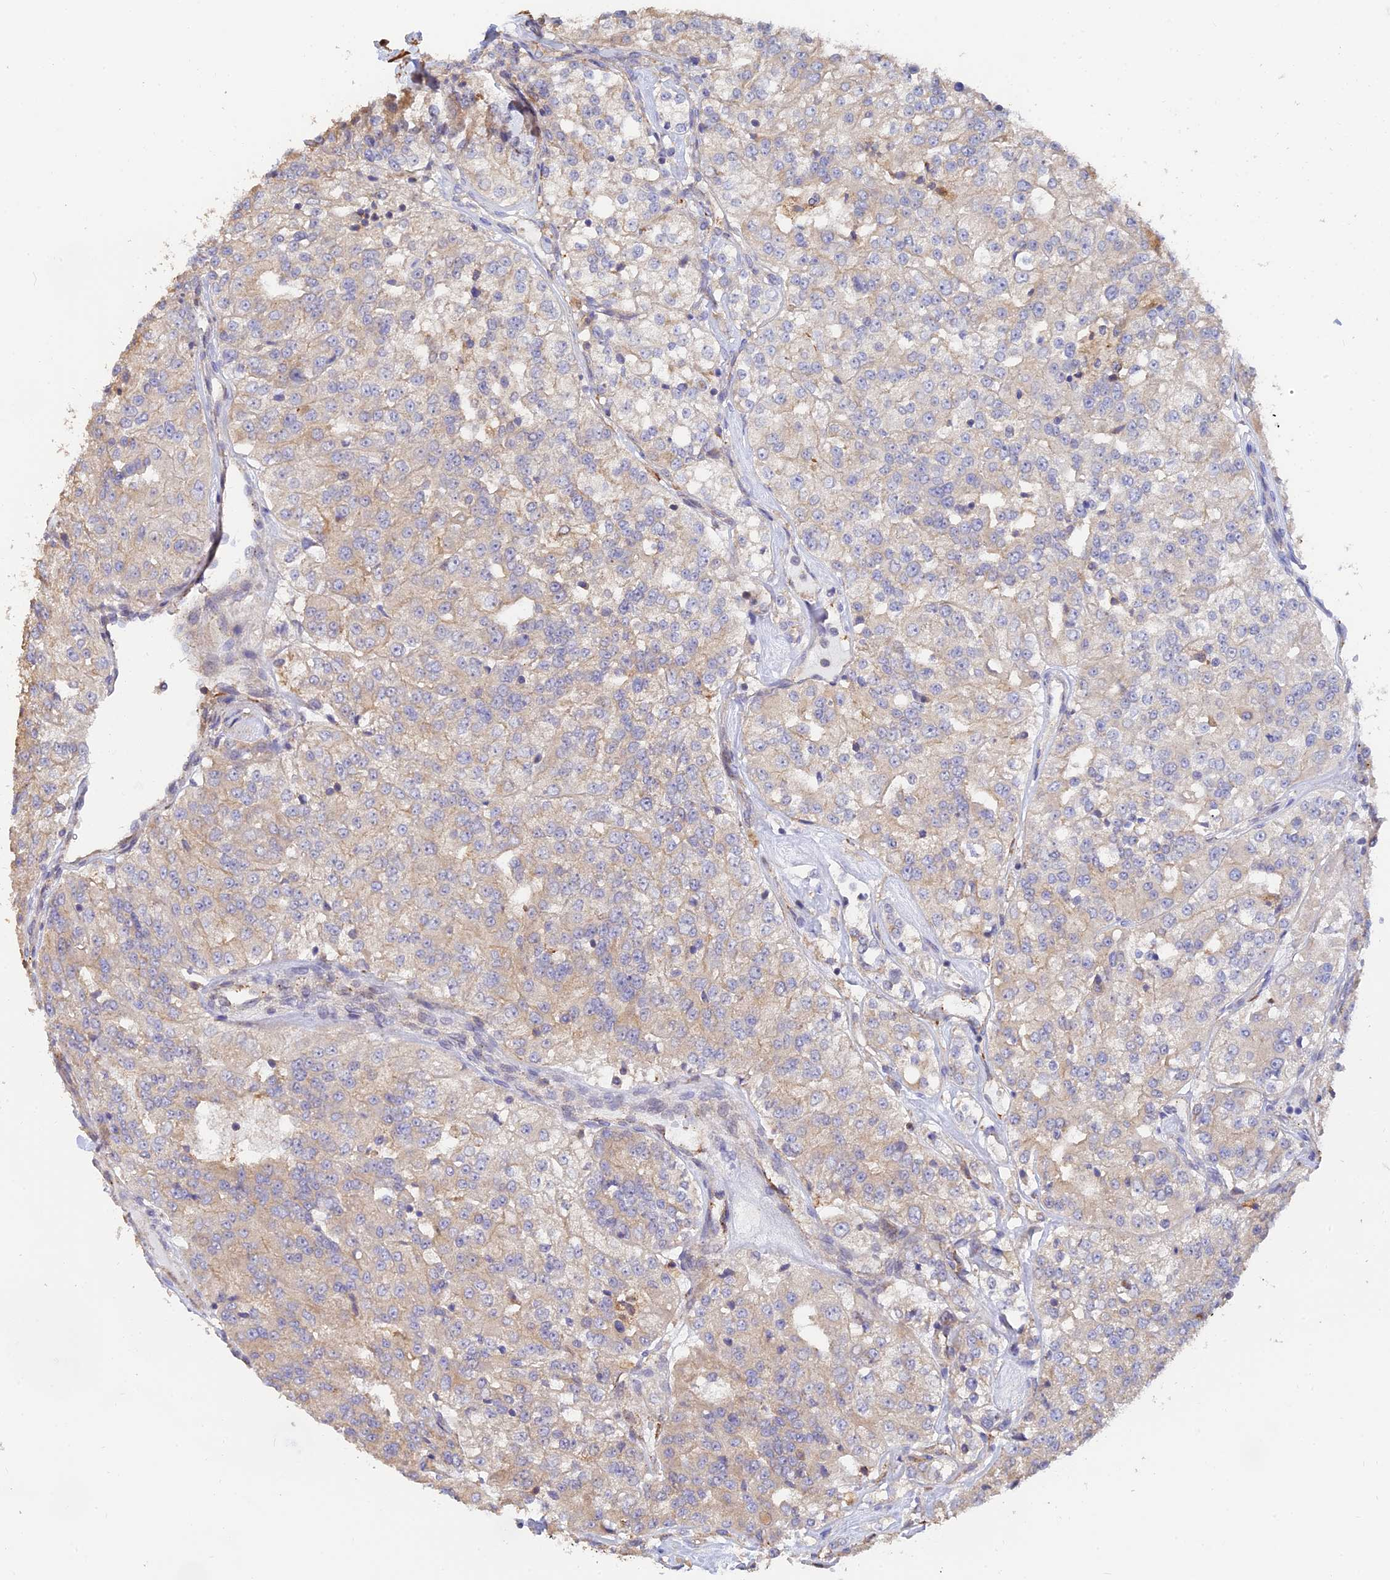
{"staining": {"intensity": "weak", "quantity": "<25%", "location": "cytoplasmic/membranous"}, "tissue": "renal cancer", "cell_type": "Tumor cells", "image_type": "cancer", "snomed": [{"axis": "morphology", "description": "Adenocarcinoma, NOS"}, {"axis": "topography", "description": "Kidney"}], "caption": "This micrograph is of renal adenocarcinoma stained with immunohistochemistry (IHC) to label a protein in brown with the nuclei are counter-stained blue. There is no staining in tumor cells. (Brightfield microscopy of DAB IHC at high magnification).", "gene": "WBP11", "patient": {"sex": "female", "age": 63}}